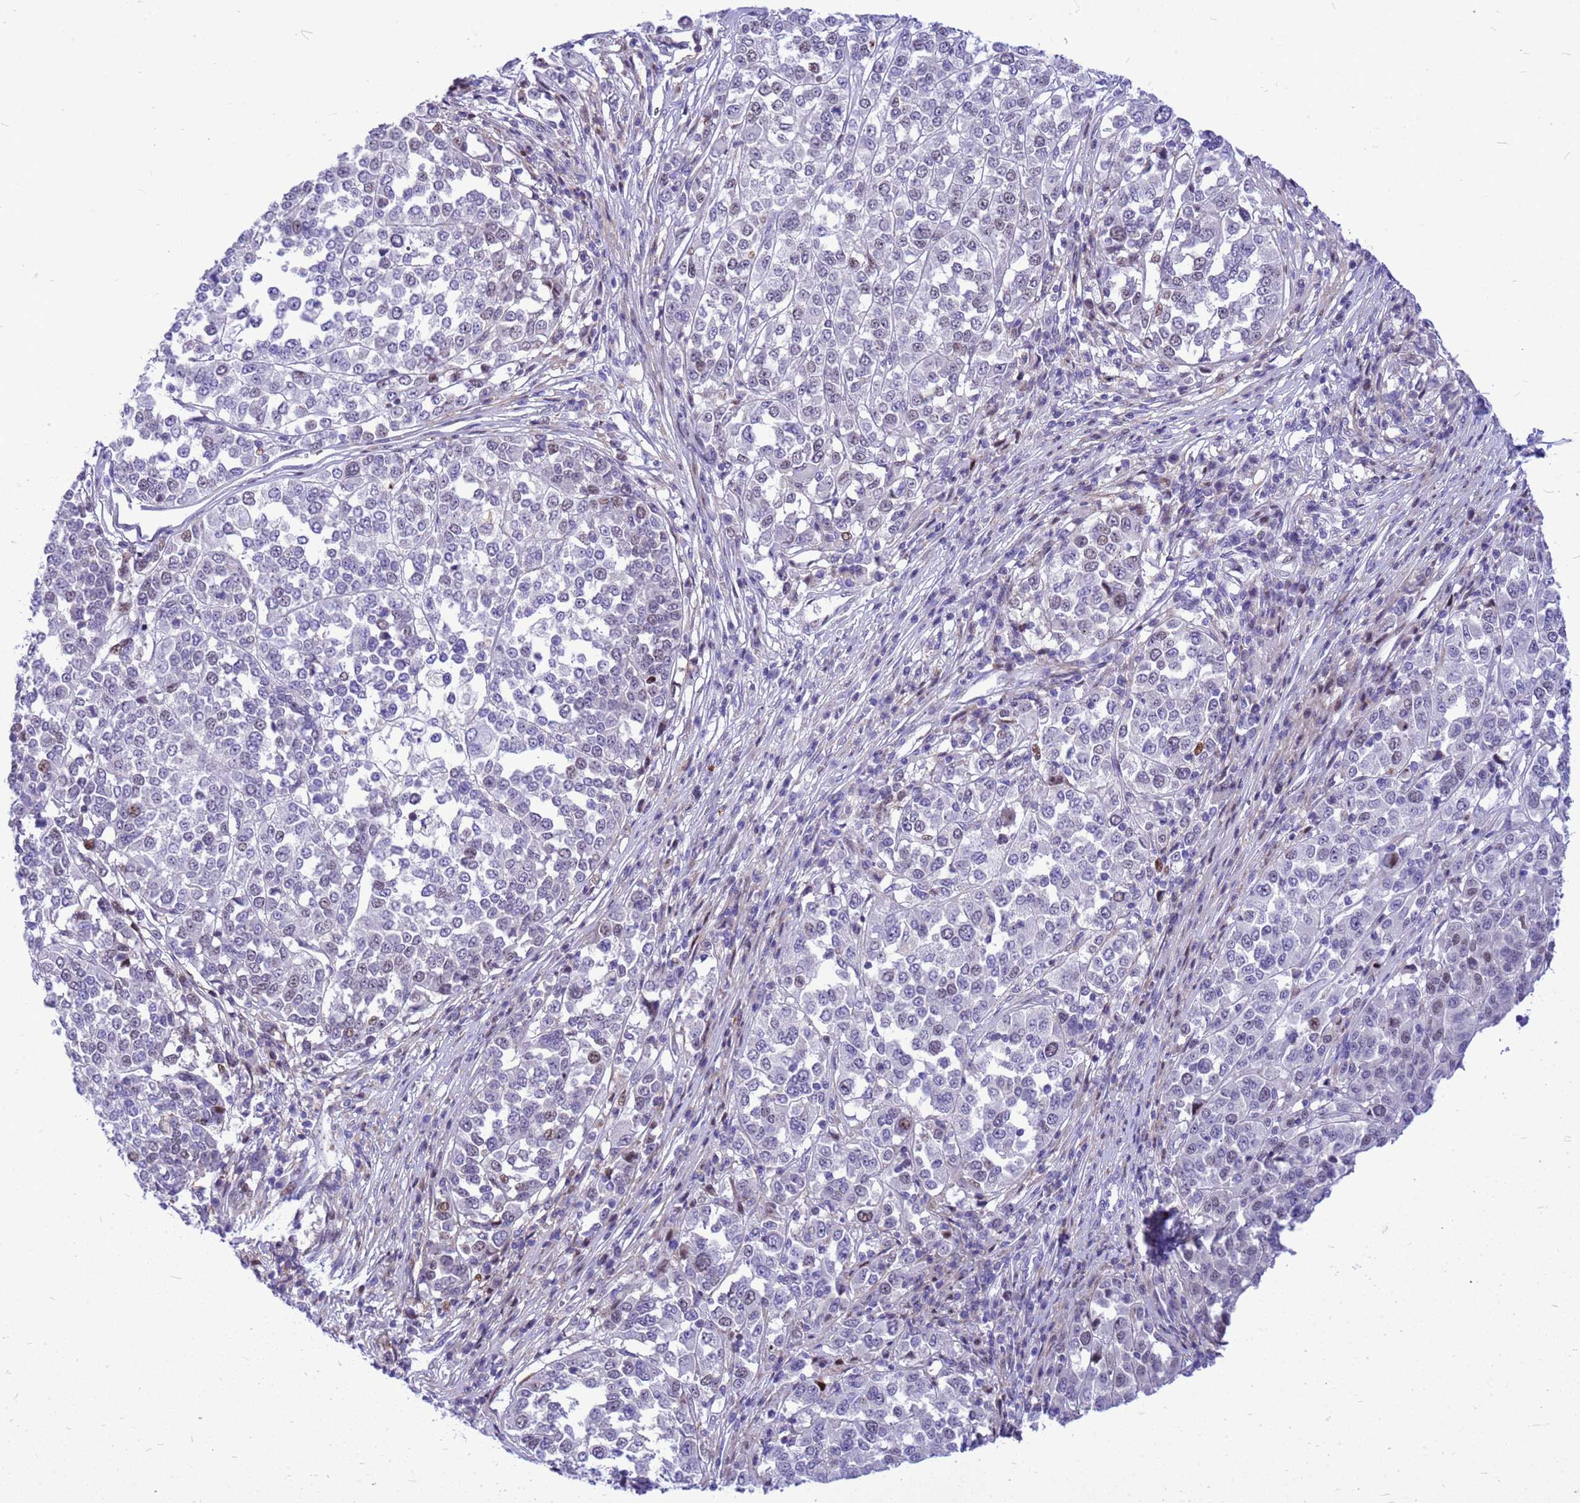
{"staining": {"intensity": "moderate", "quantity": "<25%", "location": "nuclear"}, "tissue": "melanoma", "cell_type": "Tumor cells", "image_type": "cancer", "snomed": [{"axis": "morphology", "description": "Malignant melanoma, Metastatic site"}, {"axis": "topography", "description": "Lymph node"}], "caption": "Tumor cells show low levels of moderate nuclear staining in about <25% of cells in malignant melanoma (metastatic site). The staining was performed using DAB (3,3'-diaminobenzidine), with brown indicating positive protein expression. Nuclei are stained blue with hematoxylin.", "gene": "ADAMTS7", "patient": {"sex": "male", "age": 44}}